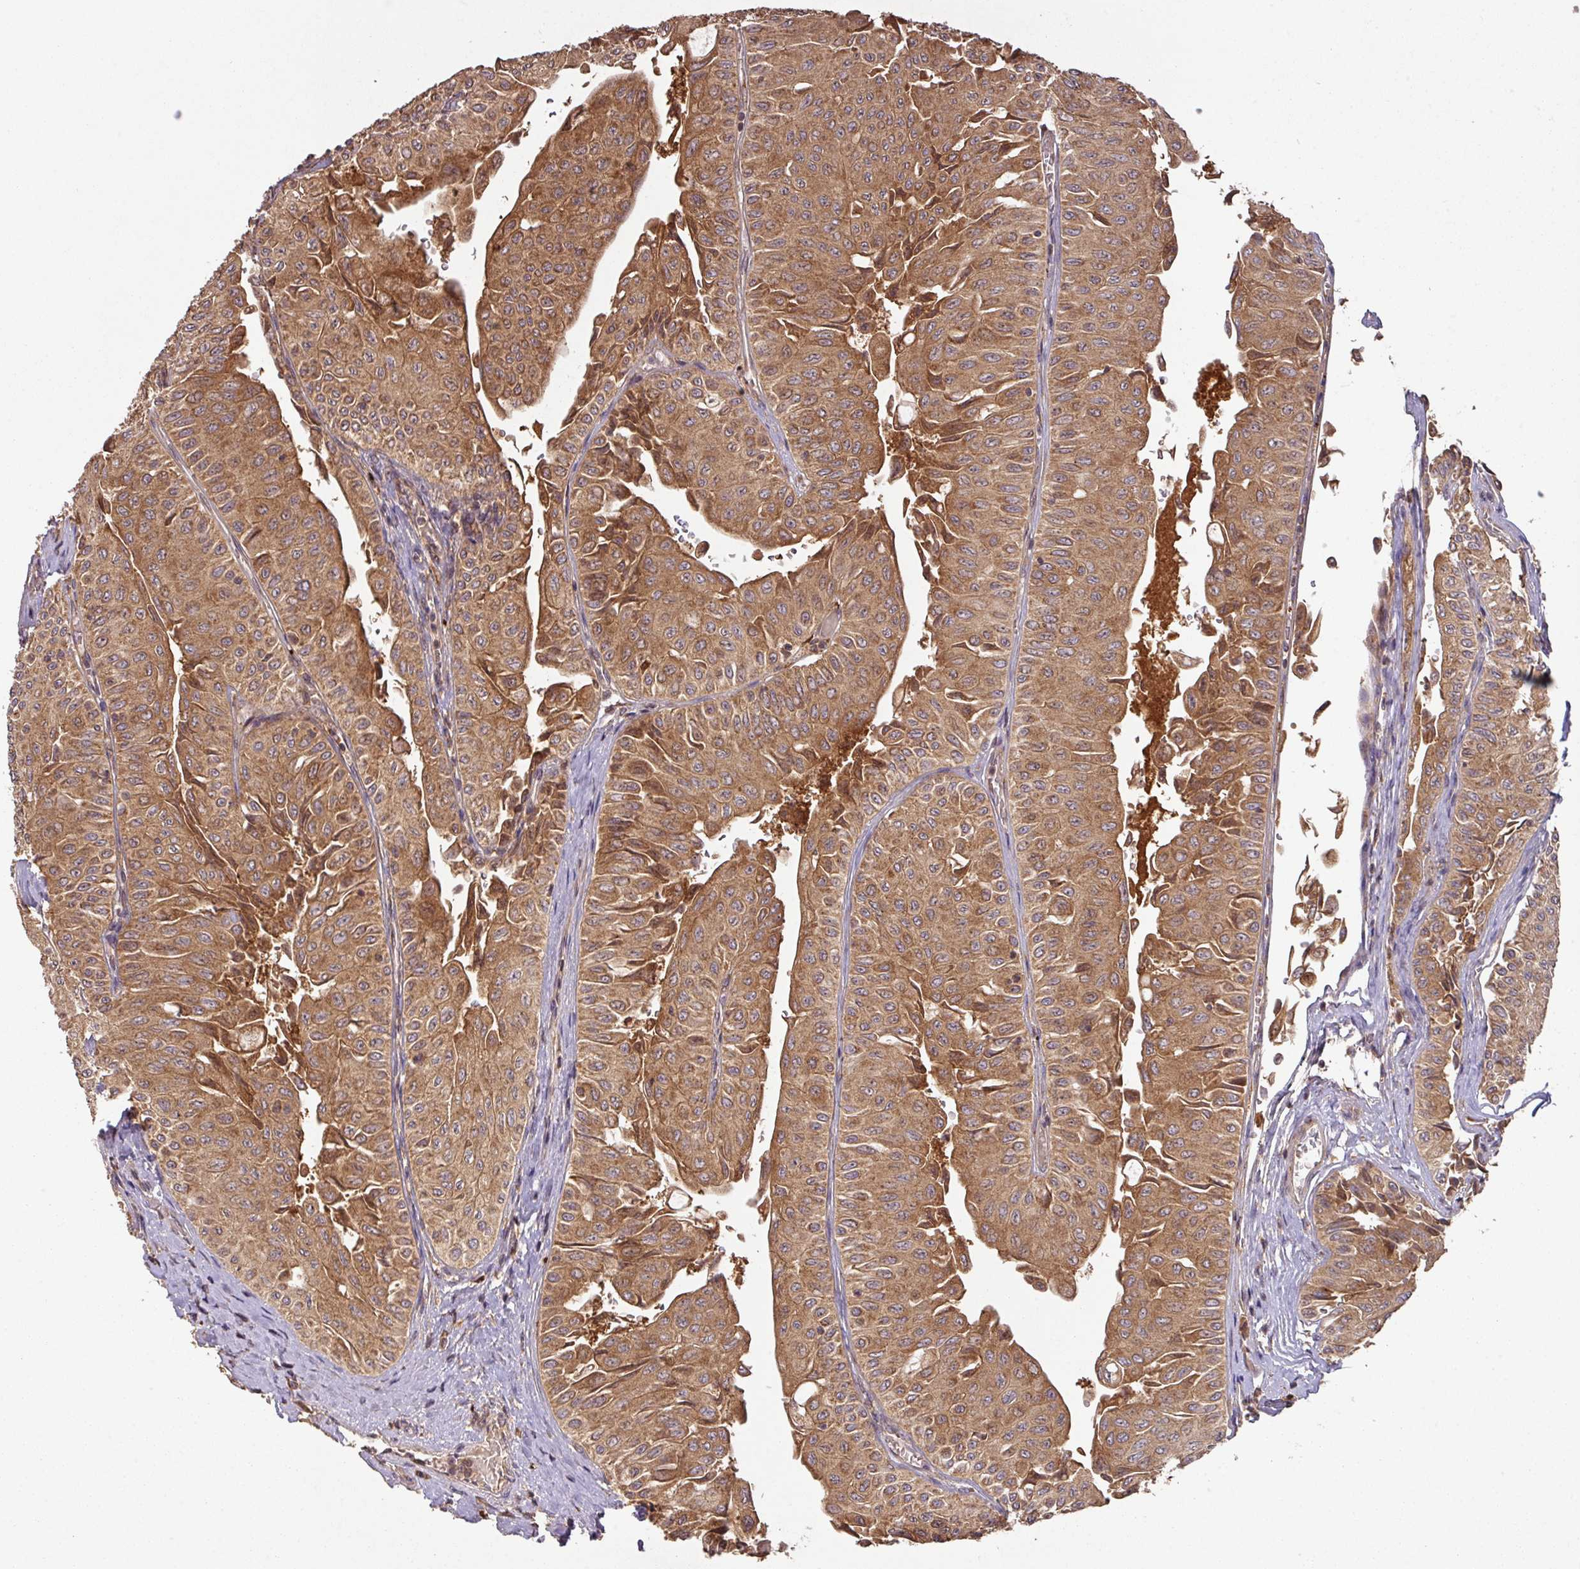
{"staining": {"intensity": "strong", "quantity": ">75%", "location": "cytoplasmic/membranous"}, "tissue": "urothelial cancer", "cell_type": "Tumor cells", "image_type": "cancer", "snomed": [{"axis": "morphology", "description": "Urothelial carcinoma, NOS"}, {"axis": "topography", "description": "Urinary bladder"}], "caption": "DAB immunohistochemical staining of urothelial cancer demonstrates strong cytoplasmic/membranous protein expression in approximately >75% of tumor cells.", "gene": "MRRF", "patient": {"sex": "male", "age": 59}}